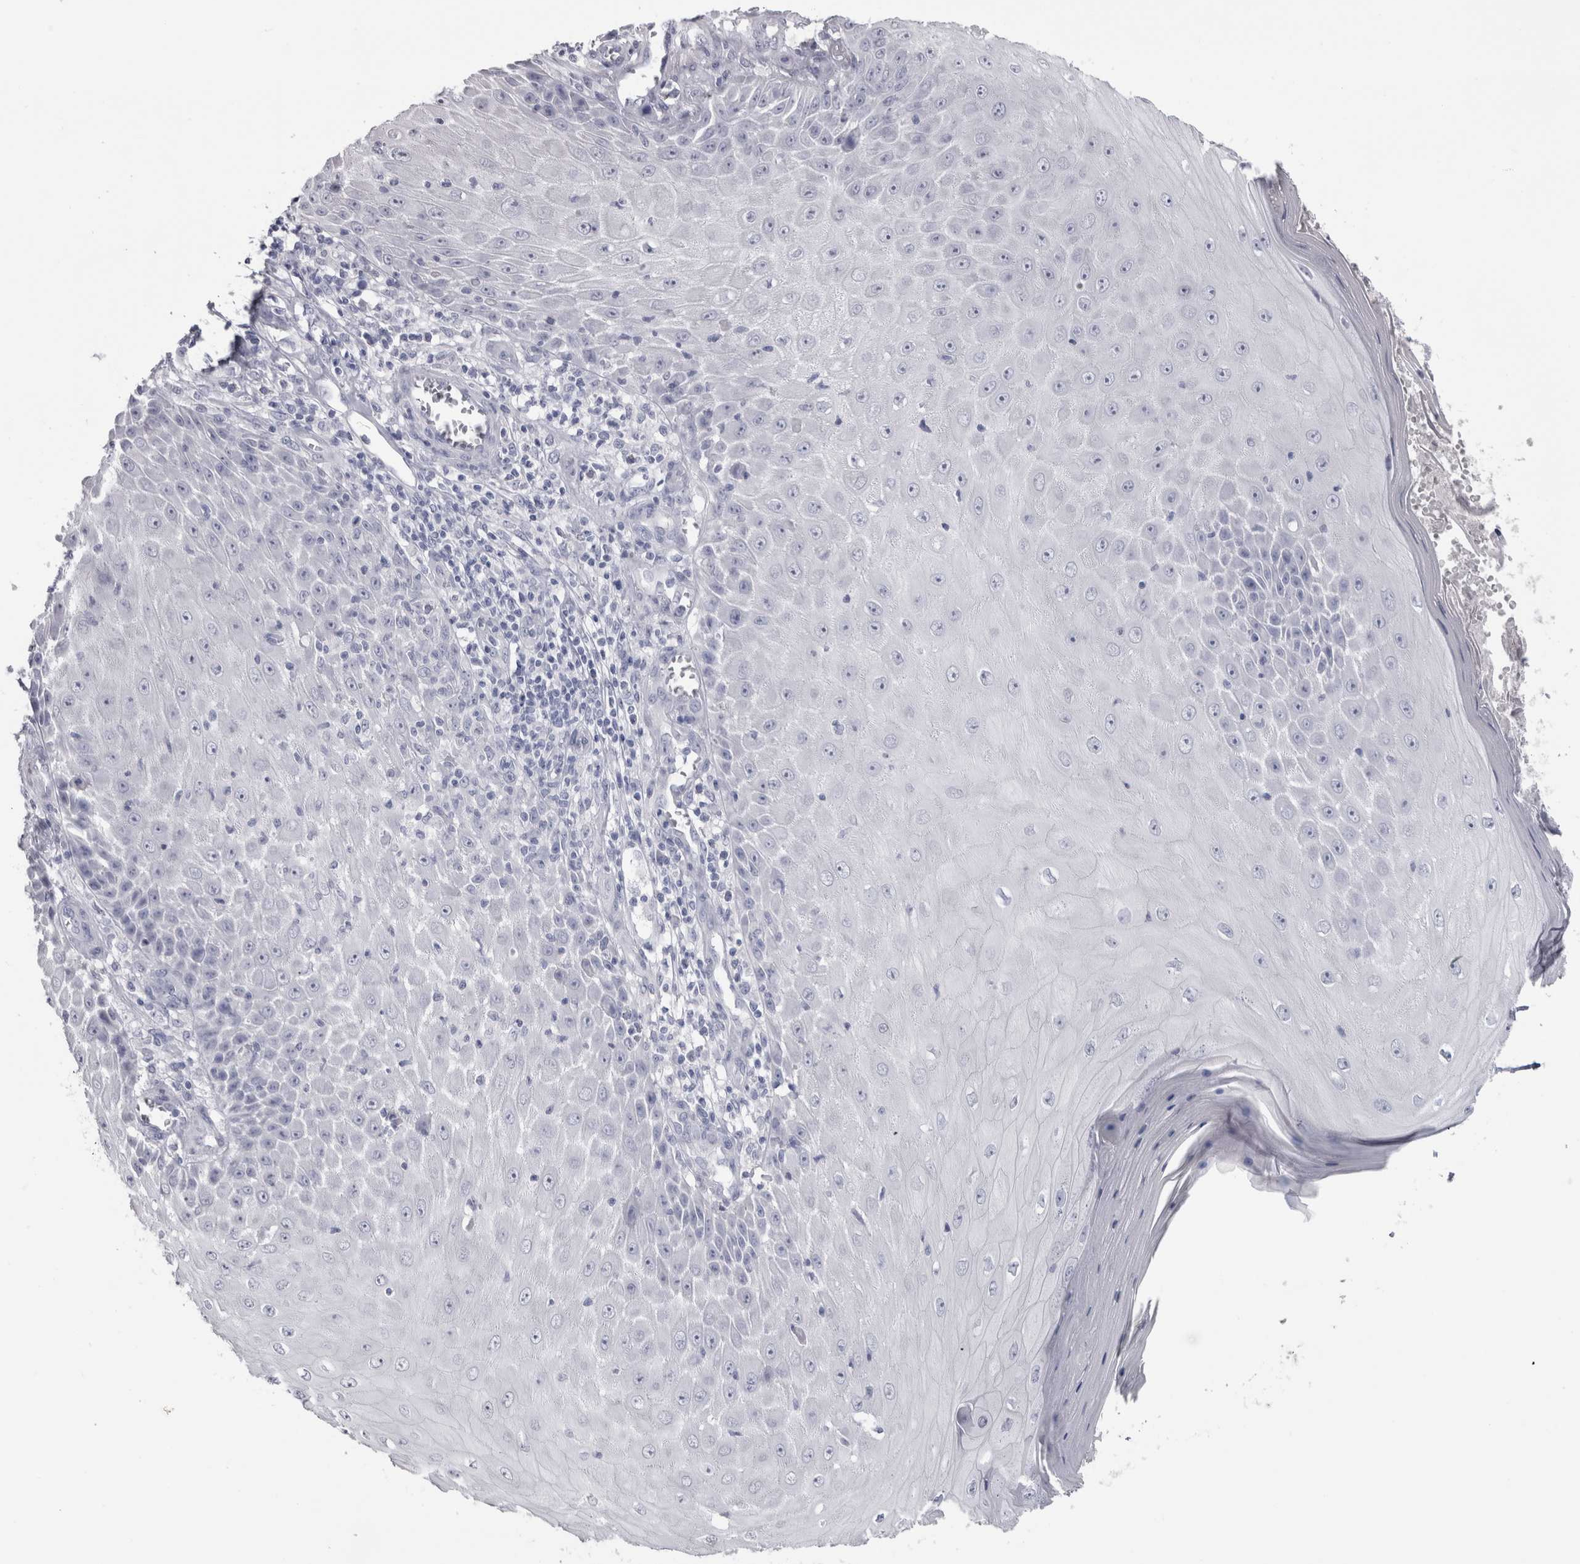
{"staining": {"intensity": "negative", "quantity": "none", "location": "none"}, "tissue": "skin cancer", "cell_type": "Tumor cells", "image_type": "cancer", "snomed": [{"axis": "morphology", "description": "Squamous cell carcinoma, NOS"}, {"axis": "topography", "description": "Skin"}], "caption": "Tumor cells show no significant protein expression in skin squamous cell carcinoma.", "gene": "PTH", "patient": {"sex": "female", "age": 73}}